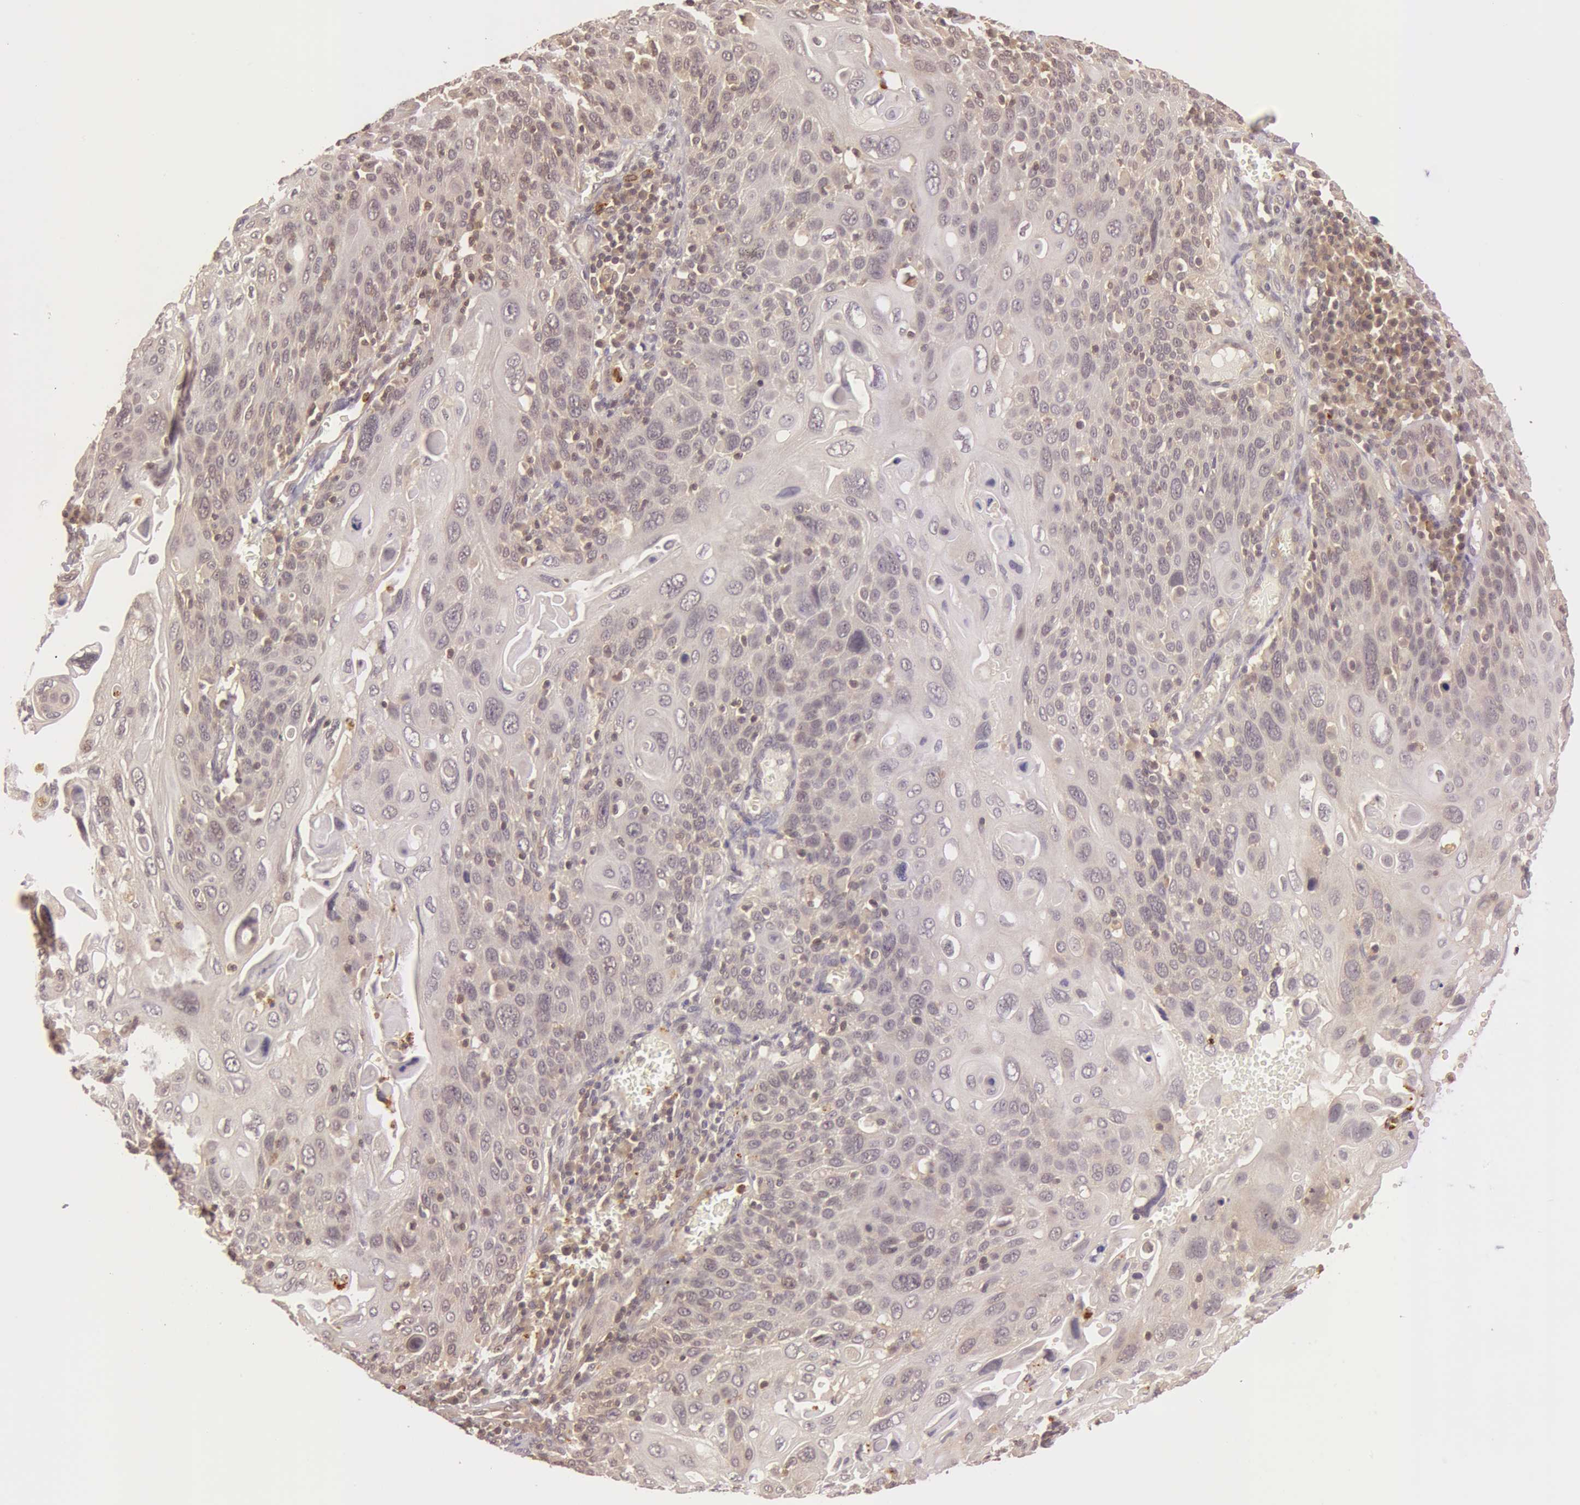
{"staining": {"intensity": "weak", "quantity": ">75%", "location": "cytoplasmic/membranous"}, "tissue": "cervical cancer", "cell_type": "Tumor cells", "image_type": "cancer", "snomed": [{"axis": "morphology", "description": "Squamous cell carcinoma, NOS"}, {"axis": "topography", "description": "Cervix"}], "caption": "Approximately >75% of tumor cells in human cervical cancer (squamous cell carcinoma) demonstrate weak cytoplasmic/membranous protein staining as visualized by brown immunohistochemical staining.", "gene": "ATG2B", "patient": {"sex": "female", "age": 54}}